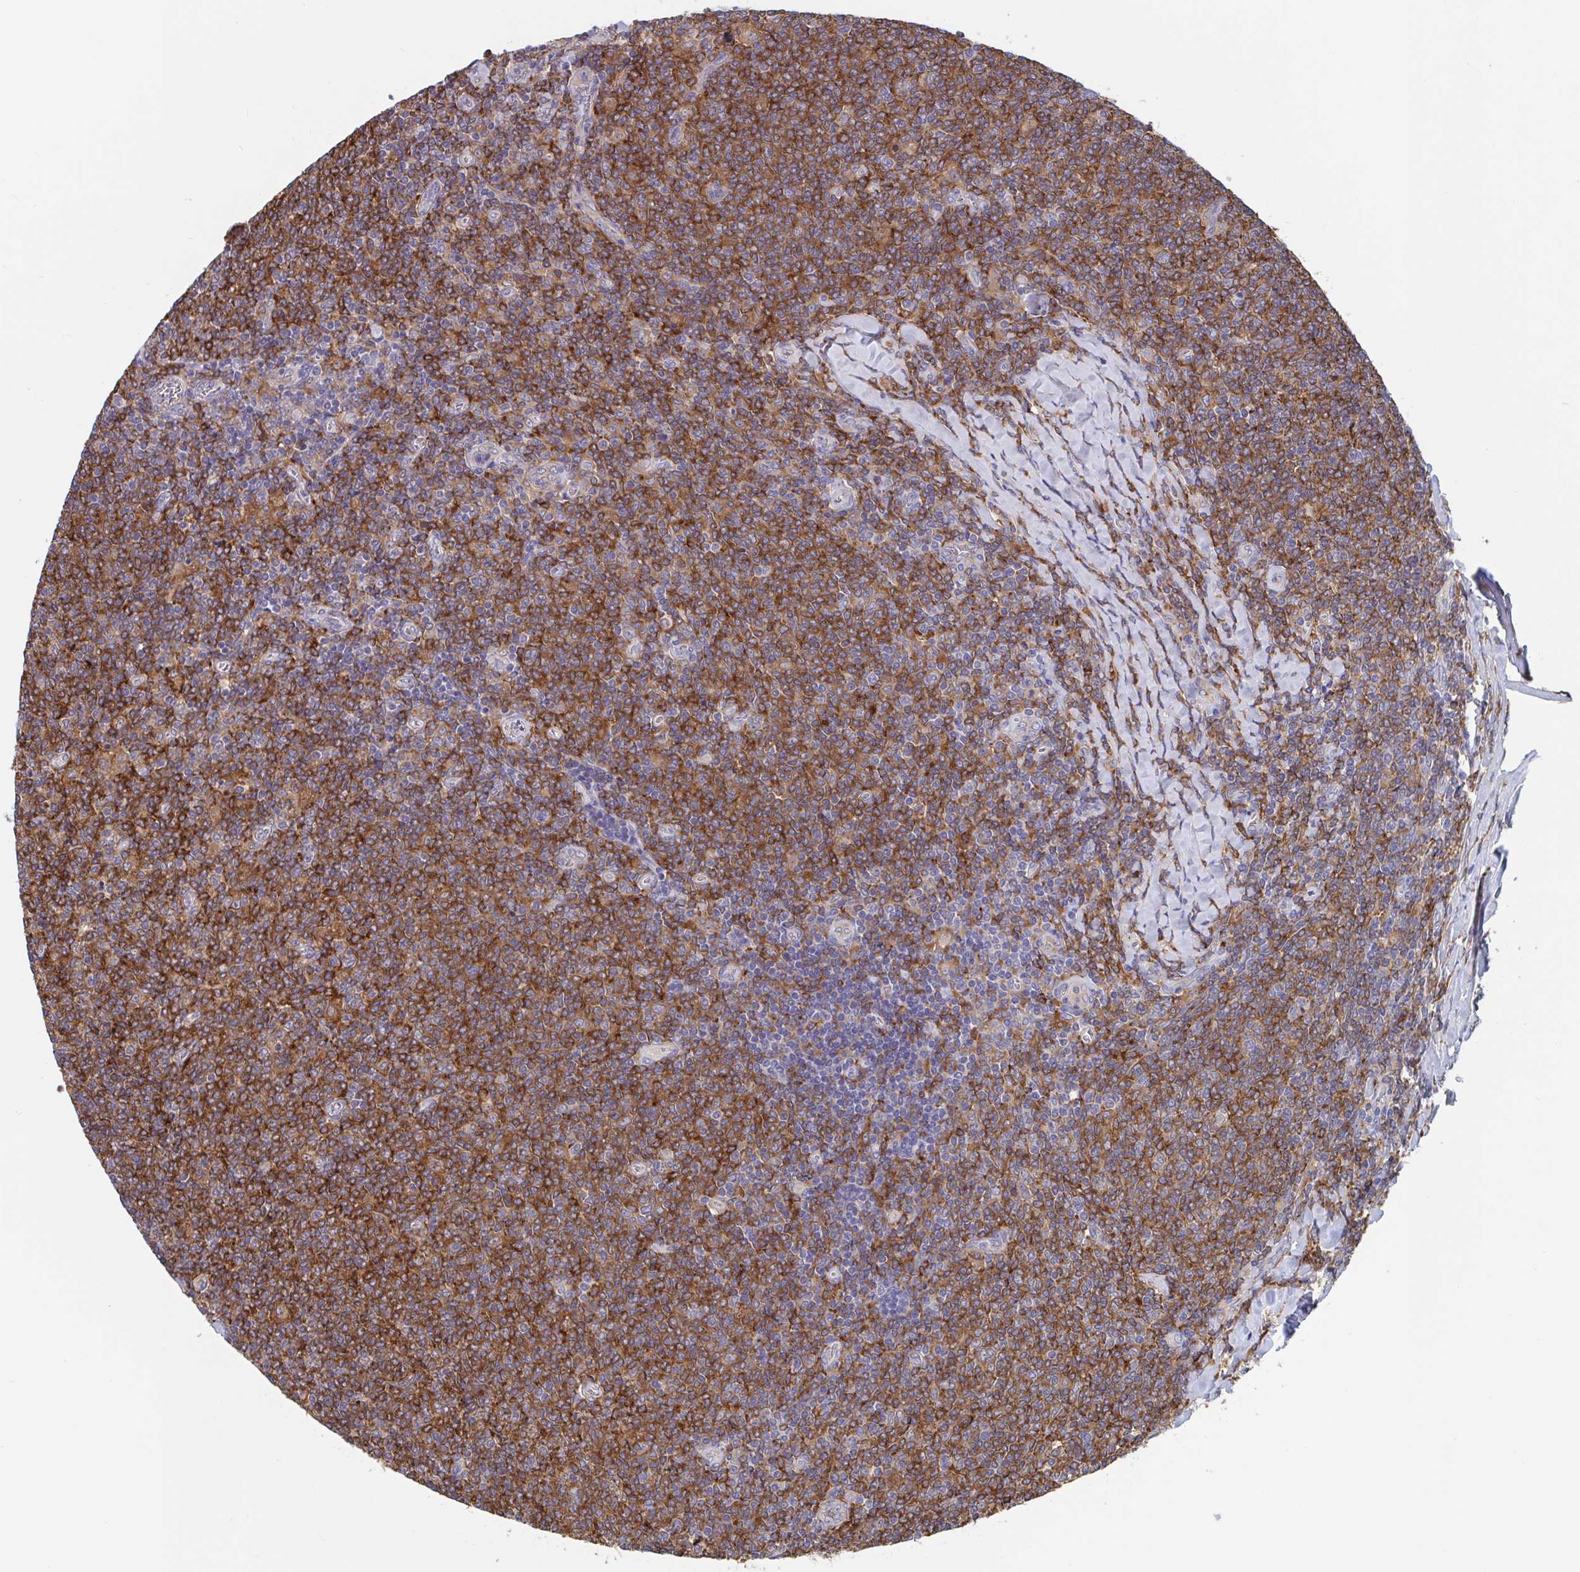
{"staining": {"intensity": "strong", "quantity": ">75%", "location": "cytoplasmic/membranous"}, "tissue": "lymphoma", "cell_type": "Tumor cells", "image_type": "cancer", "snomed": [{"axis": "morphology", "description": "Malignant lymphoma, non-Hodgkin's type, Low grade"}, {"axis": "topography", "description": "Lymph node"}], "caption": "Human lymphoma stained for a protein (brown) shows strong cytoplasmic/membranous positive expression in approximately >75% of tumor cells.", "gene": "SNX8", "patient": {"sex": "male", "age": 52}}